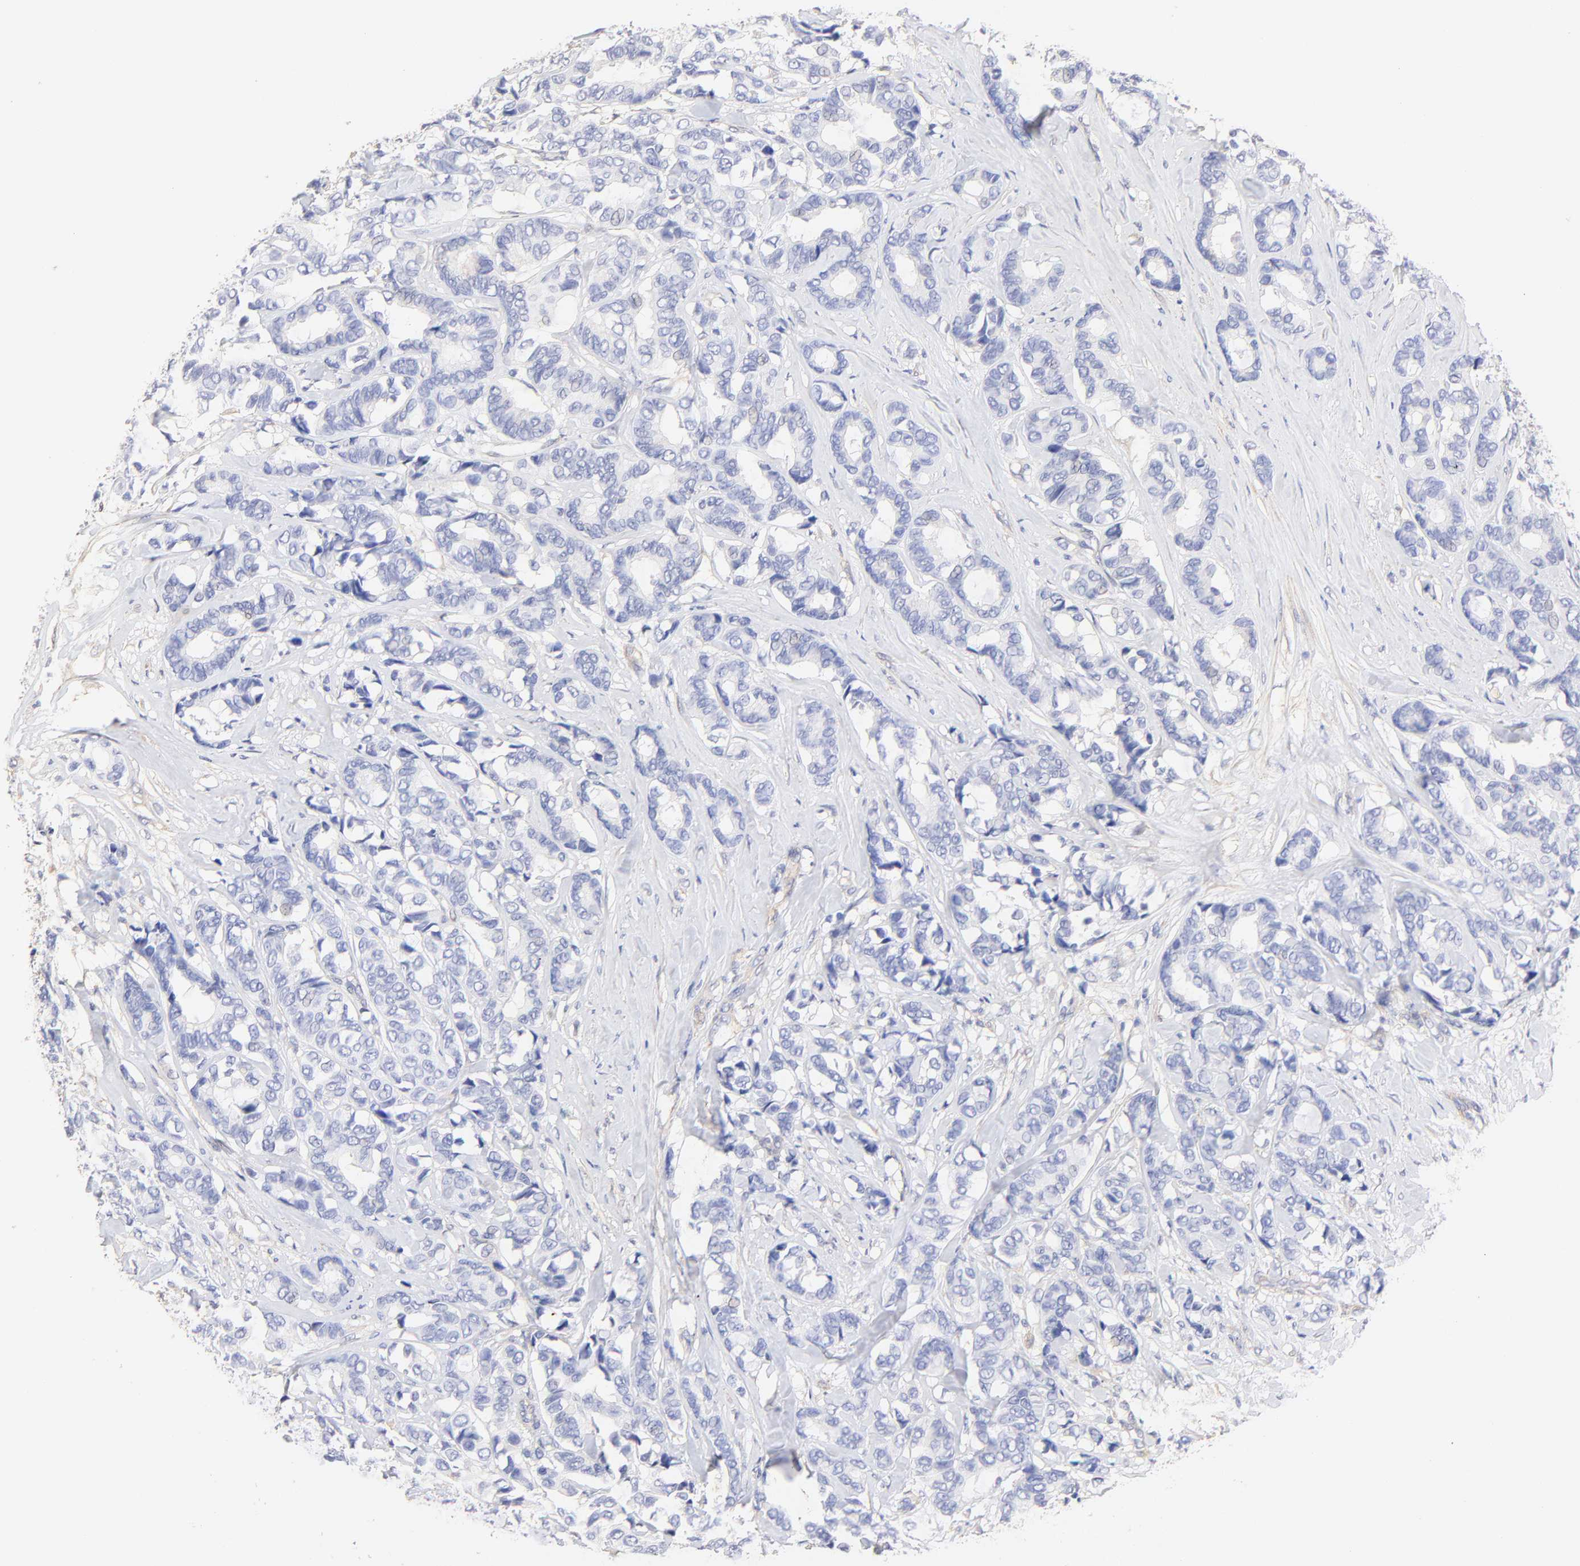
{"staining": {"intensity": "negative", "quantity": "none", "location": "none"}, "tissue": "breast cancer", "cell_type": "Tumor cells", "image_type": "cancer", "snomed": [{"axis": "morphology", "description": "Duct carcinoma"}, {"axis": "topography", "description": "Breast"}], "caption": "Tumor cells are negative for brown protein staining in intraductal carcinoma (breast). Brightfield microscopy of immunohistochemistry (IHC) stained with DAB (brown) and hematoxylin (blue), captured at high magnification.", "gene": "ACTRT1", "patient": {"sex": "female", "age": 87}}